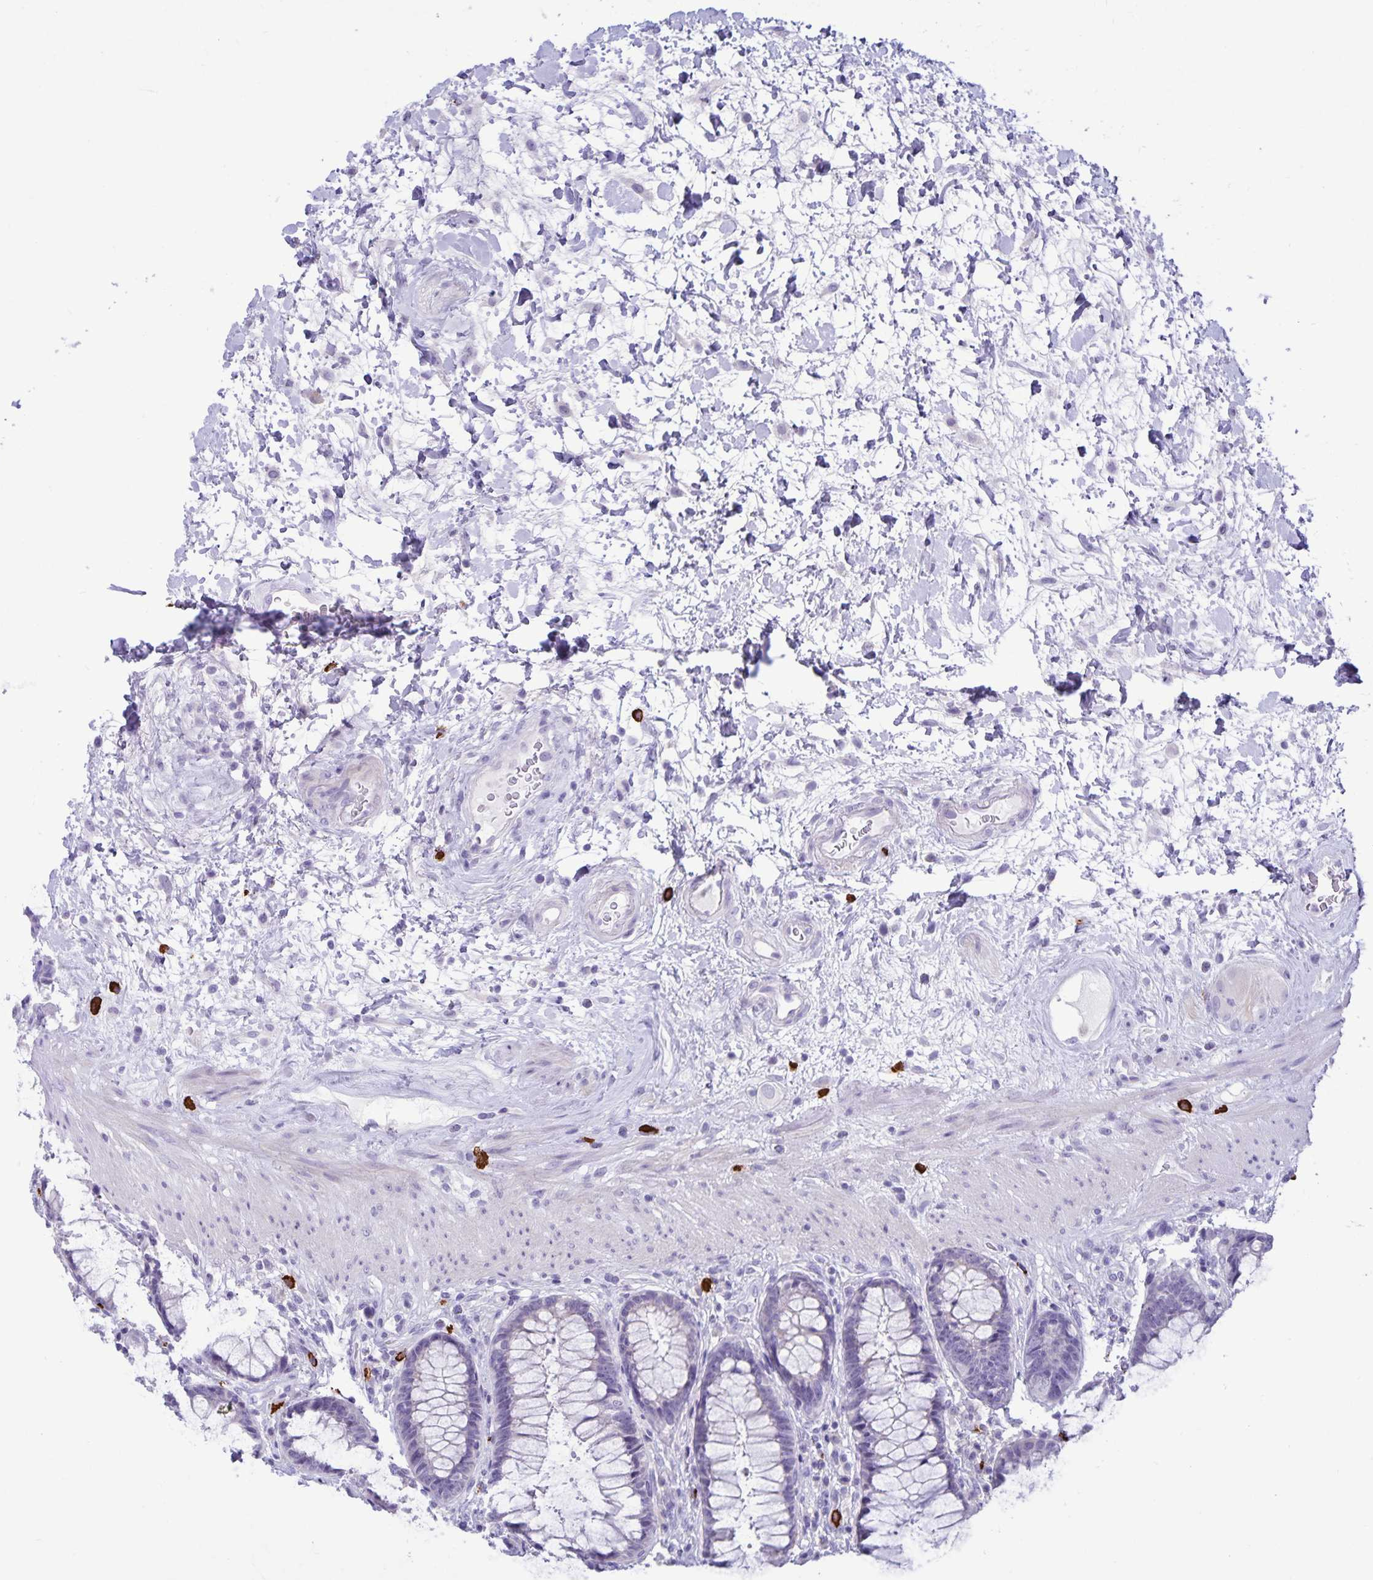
{"staining": {"intensity": "negative", "quantity": "none", "location": "none"}, "tissue": "rectum", "cell_type": "Glandular cells", "image_type": "normal", "snomed": [{"axis": "morphology", "description": "Normal tissue, NOS"}, {"axis": "topography", "description": "Rectum"}], "caption": "Immunohistochemical staining of unremarkable rectum displays no significant staining in glandular cells. The staining is performed using DAB (3,3'-diaminobenzidine) brown chromogen with nuclei counter-stained in using hematoxylin.", "gene": "IBTK", "patient": {"sex": "male", "age": 72}}